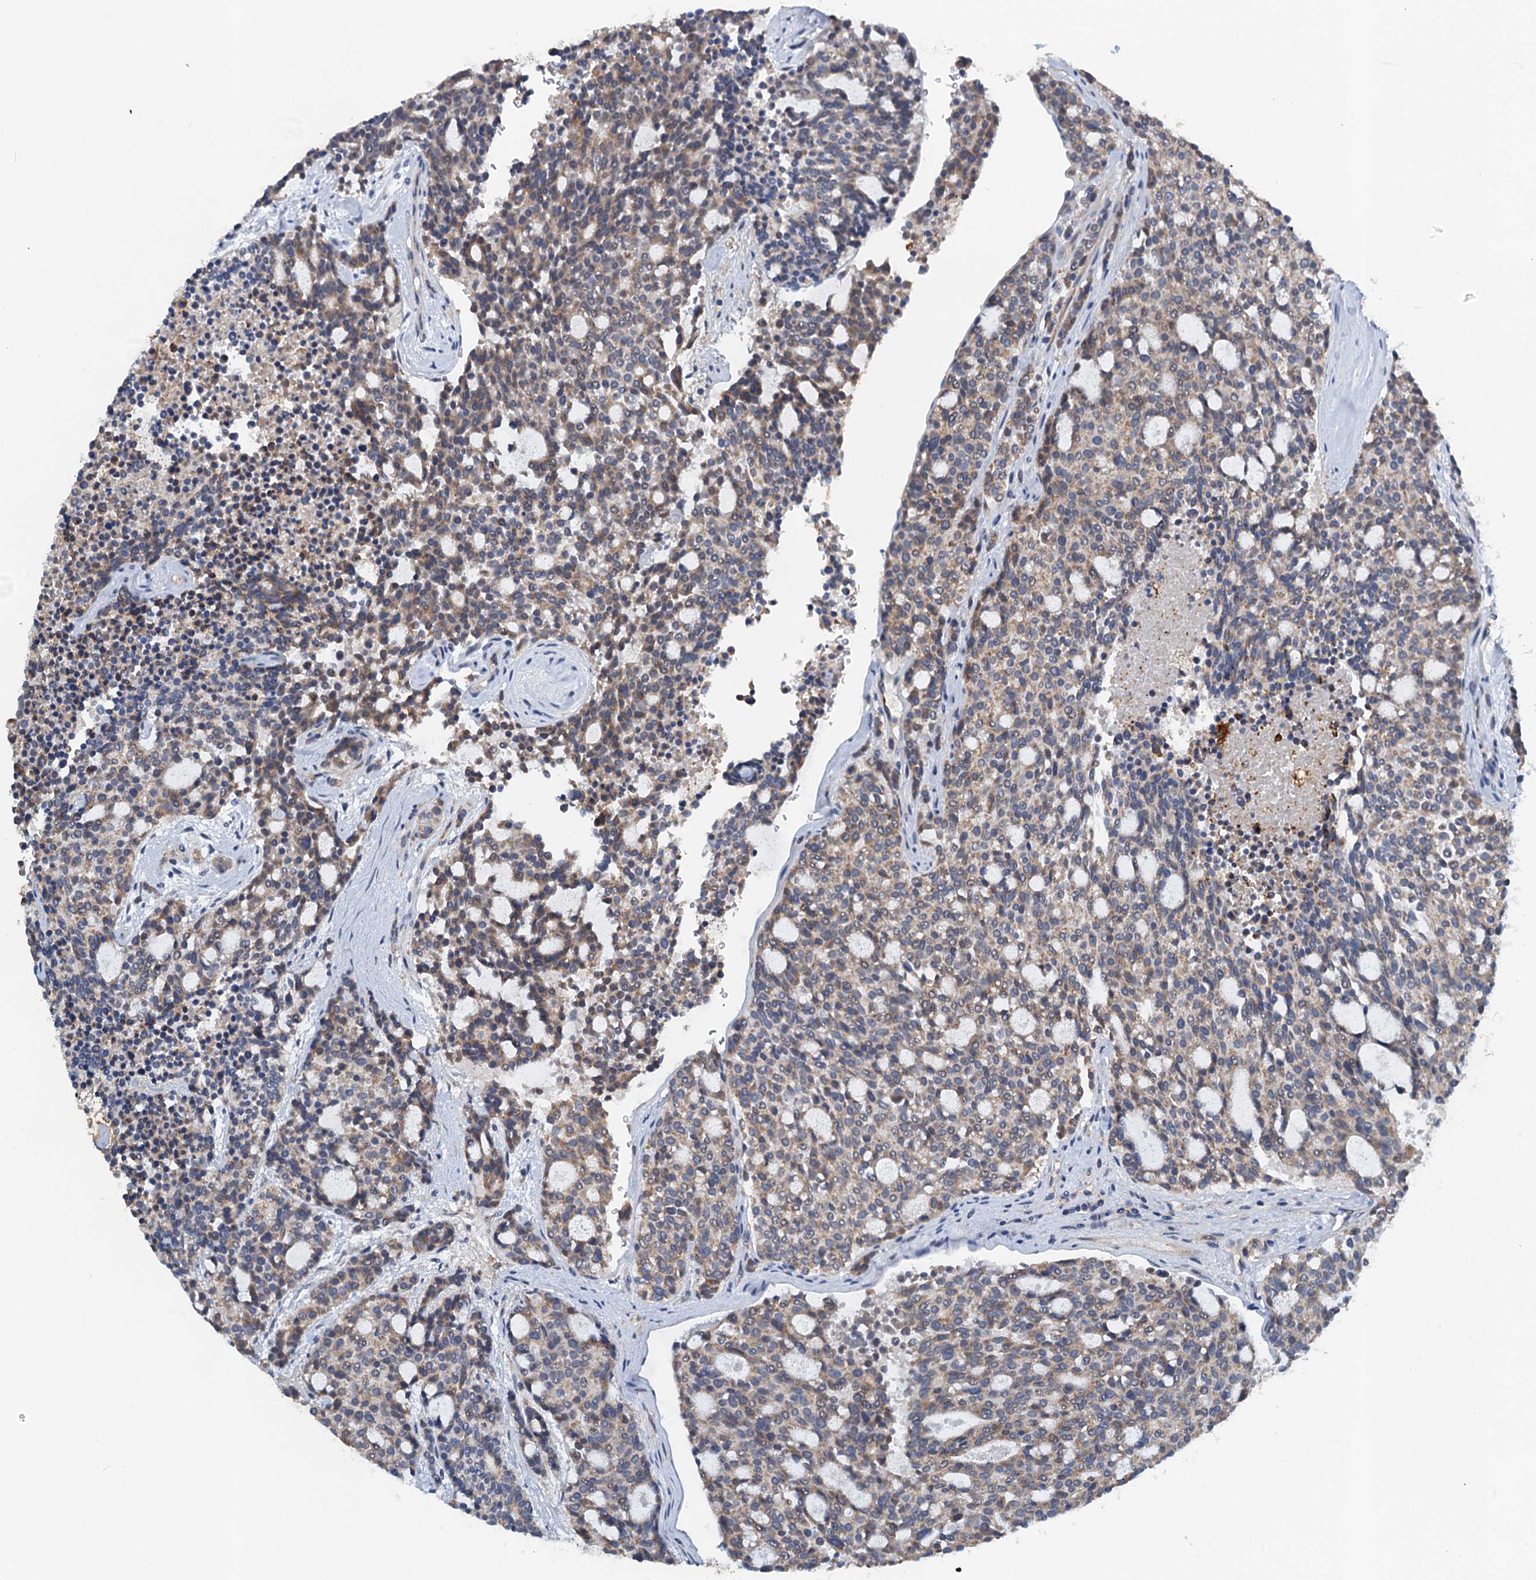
{"staining": {"intensity": "weak", "quantity": "<25%", "location": "cytoplasmic/membranous"}, "tissue": "carcinoid", "cell_type": "Tumor cells", "image_type": "cancer", "snomed": [{"axis": "morphology", "description": "Carcinoid, malignant, NOS"}, {"axis": "topography", "description": "Pancreas"}], "caption": "Carcinoid was stained to show a protein in brown. There is no significant expression in tumor cells.", "gene": "ZNF606", "patient": {"sex": "female", "age": 54}}